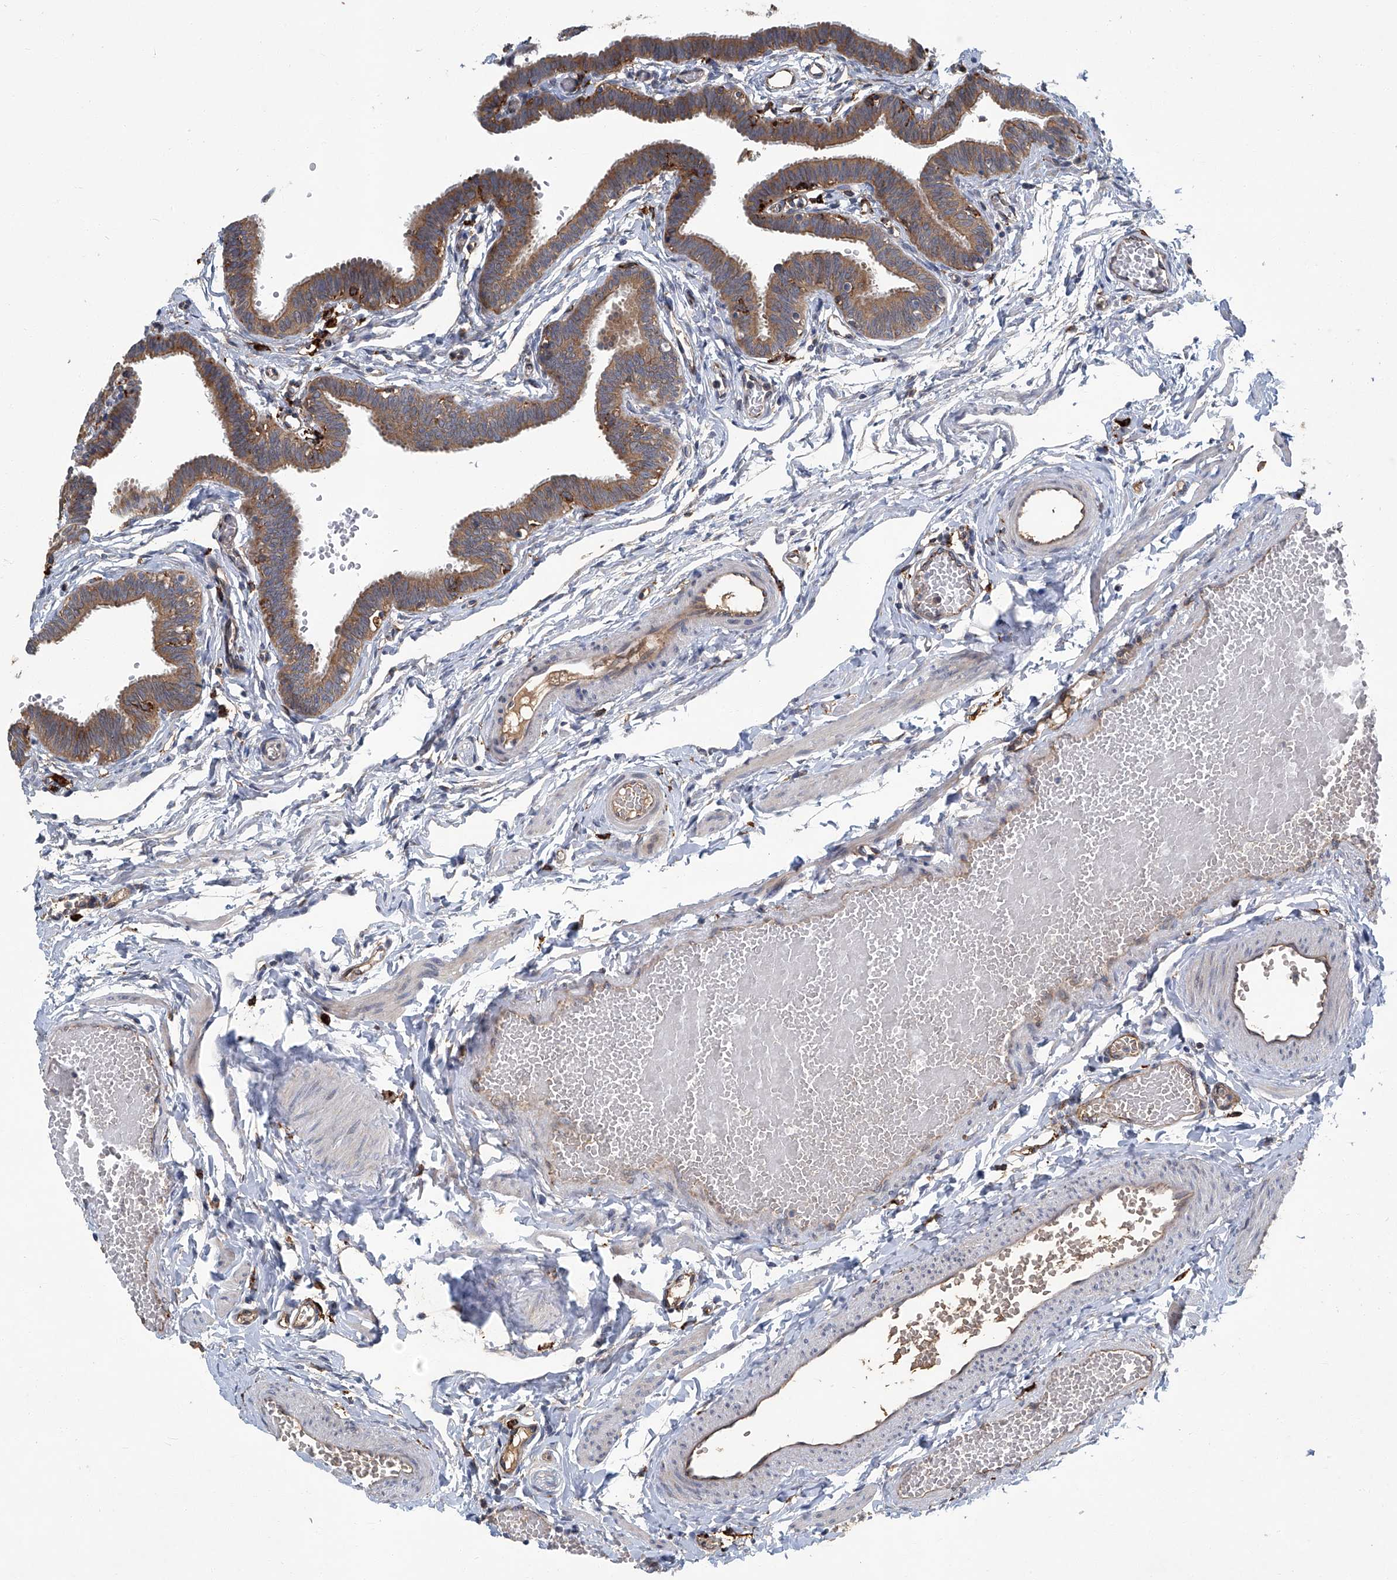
{"staining": {"intensity": "moderate", "quantity": ">75%", "location": "cytoplasmic/membranous"}, "tissue": "fallopian tube", "cell_type": "Glandular cells", "image_type": "normal", "snomed": [{"axis": "morphology", "description": "Normal tissue, NOS"}, {"axis": "topography", "description": "Fallopian tube"}, {"axis": "topography", "description": "Ovary"}], "caption": "Protein analysis of unremarkable fallopian tube exhibits moderate cytoplasmic/membranous expression in approximately >75% of glandular cells.", "gene": "FAM167A", "patient": {"sex": "female", "age": 23}}